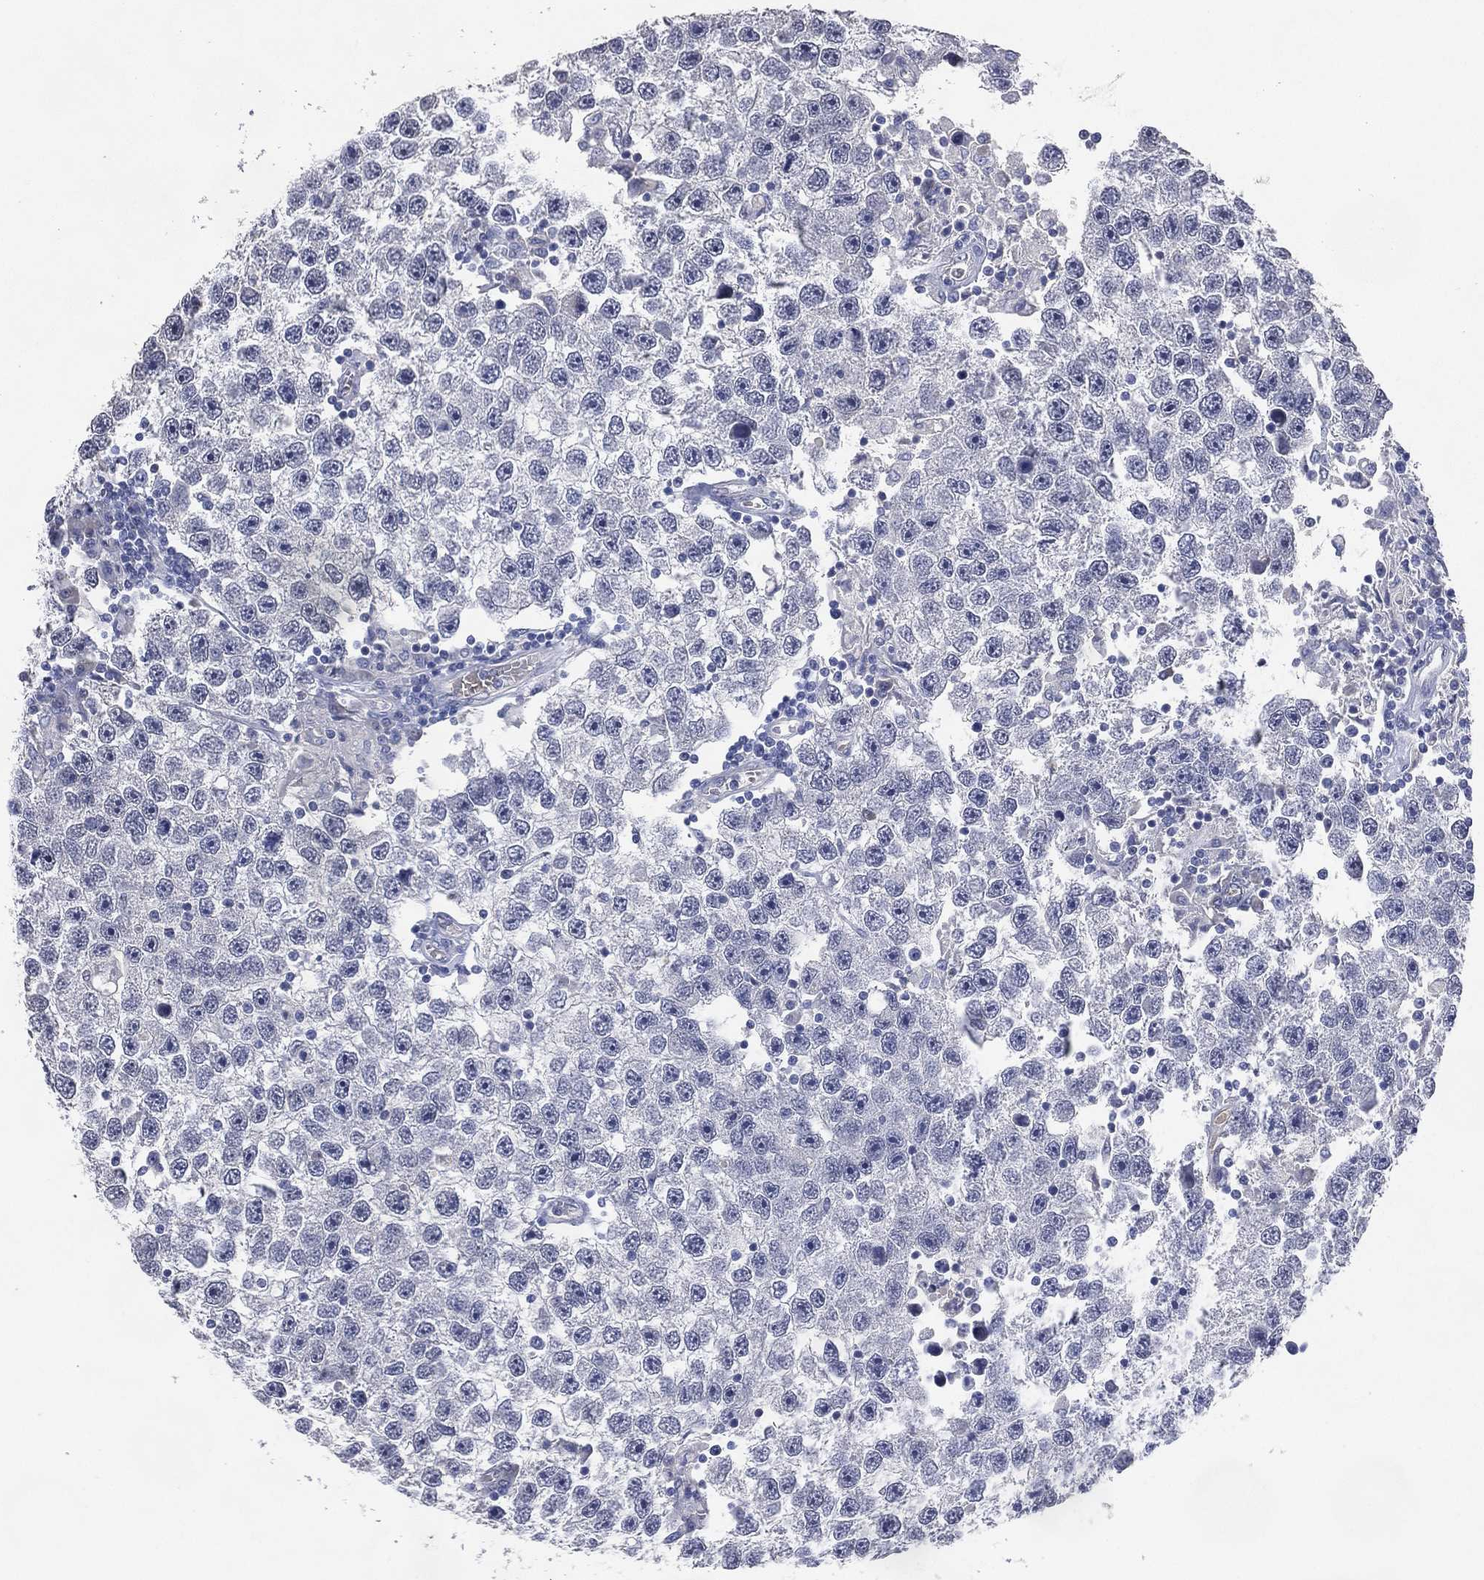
{"staining": {"intensity": "negative", "quantity": "none", "location": "none"}, "tissue": "testis cancer", "cell_type": "Tumor cells", "image_type": "cancer", "snomed": [{"axis": "morphology", "description": "Seminoma, NOS"}, {"axis": "topography", "description": "Testis"}], "caption": "Immunohistochemistry micrograph of seminoma (testis) stained for a protein (brown), which displays no staining in tumor cells.", "gene": "AK1", "patient": {"sex": "male", "age": 26}}